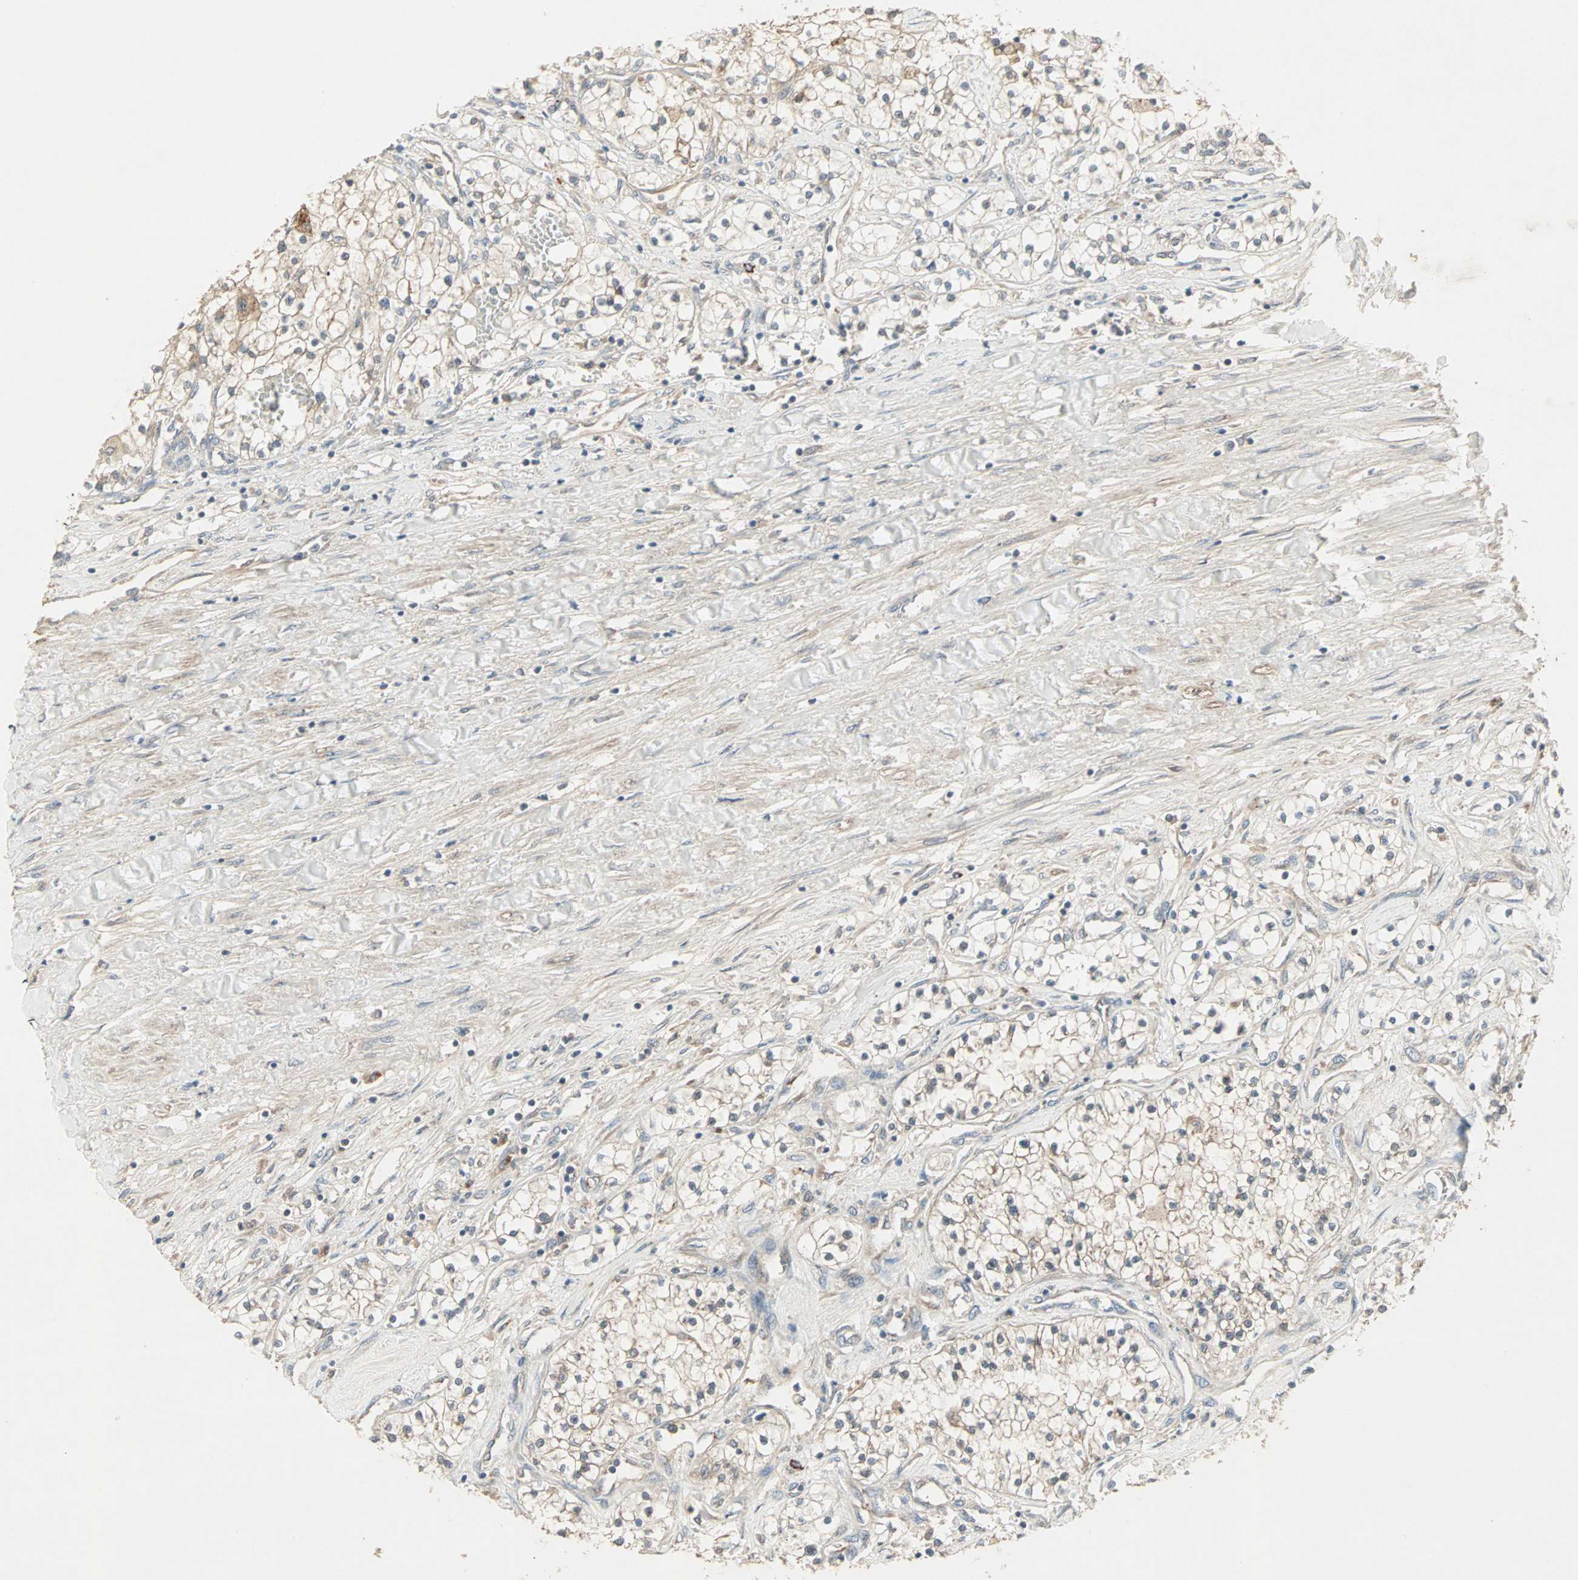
{"staining": {"intensity": "negative", "quantity": "none", "location": "none"}, "tissue": "renal cancer", "cell_type": "Tumor cells", "image_type": "cancer", "snomed": [{"axis": "morphology", "description": "Adenocarcinoma, NOS"}, {"axis": "topography", "description": "Kidney"}], "caption": "Immunohistochemistry photomicrograph of human adenocarcinoma (renal) stained for a protein (brown), which reveals no positivity in tumor cells.", "gene": "JMJD7-PLA2G4B", "patient": {"sex": "male", "age": 68}}